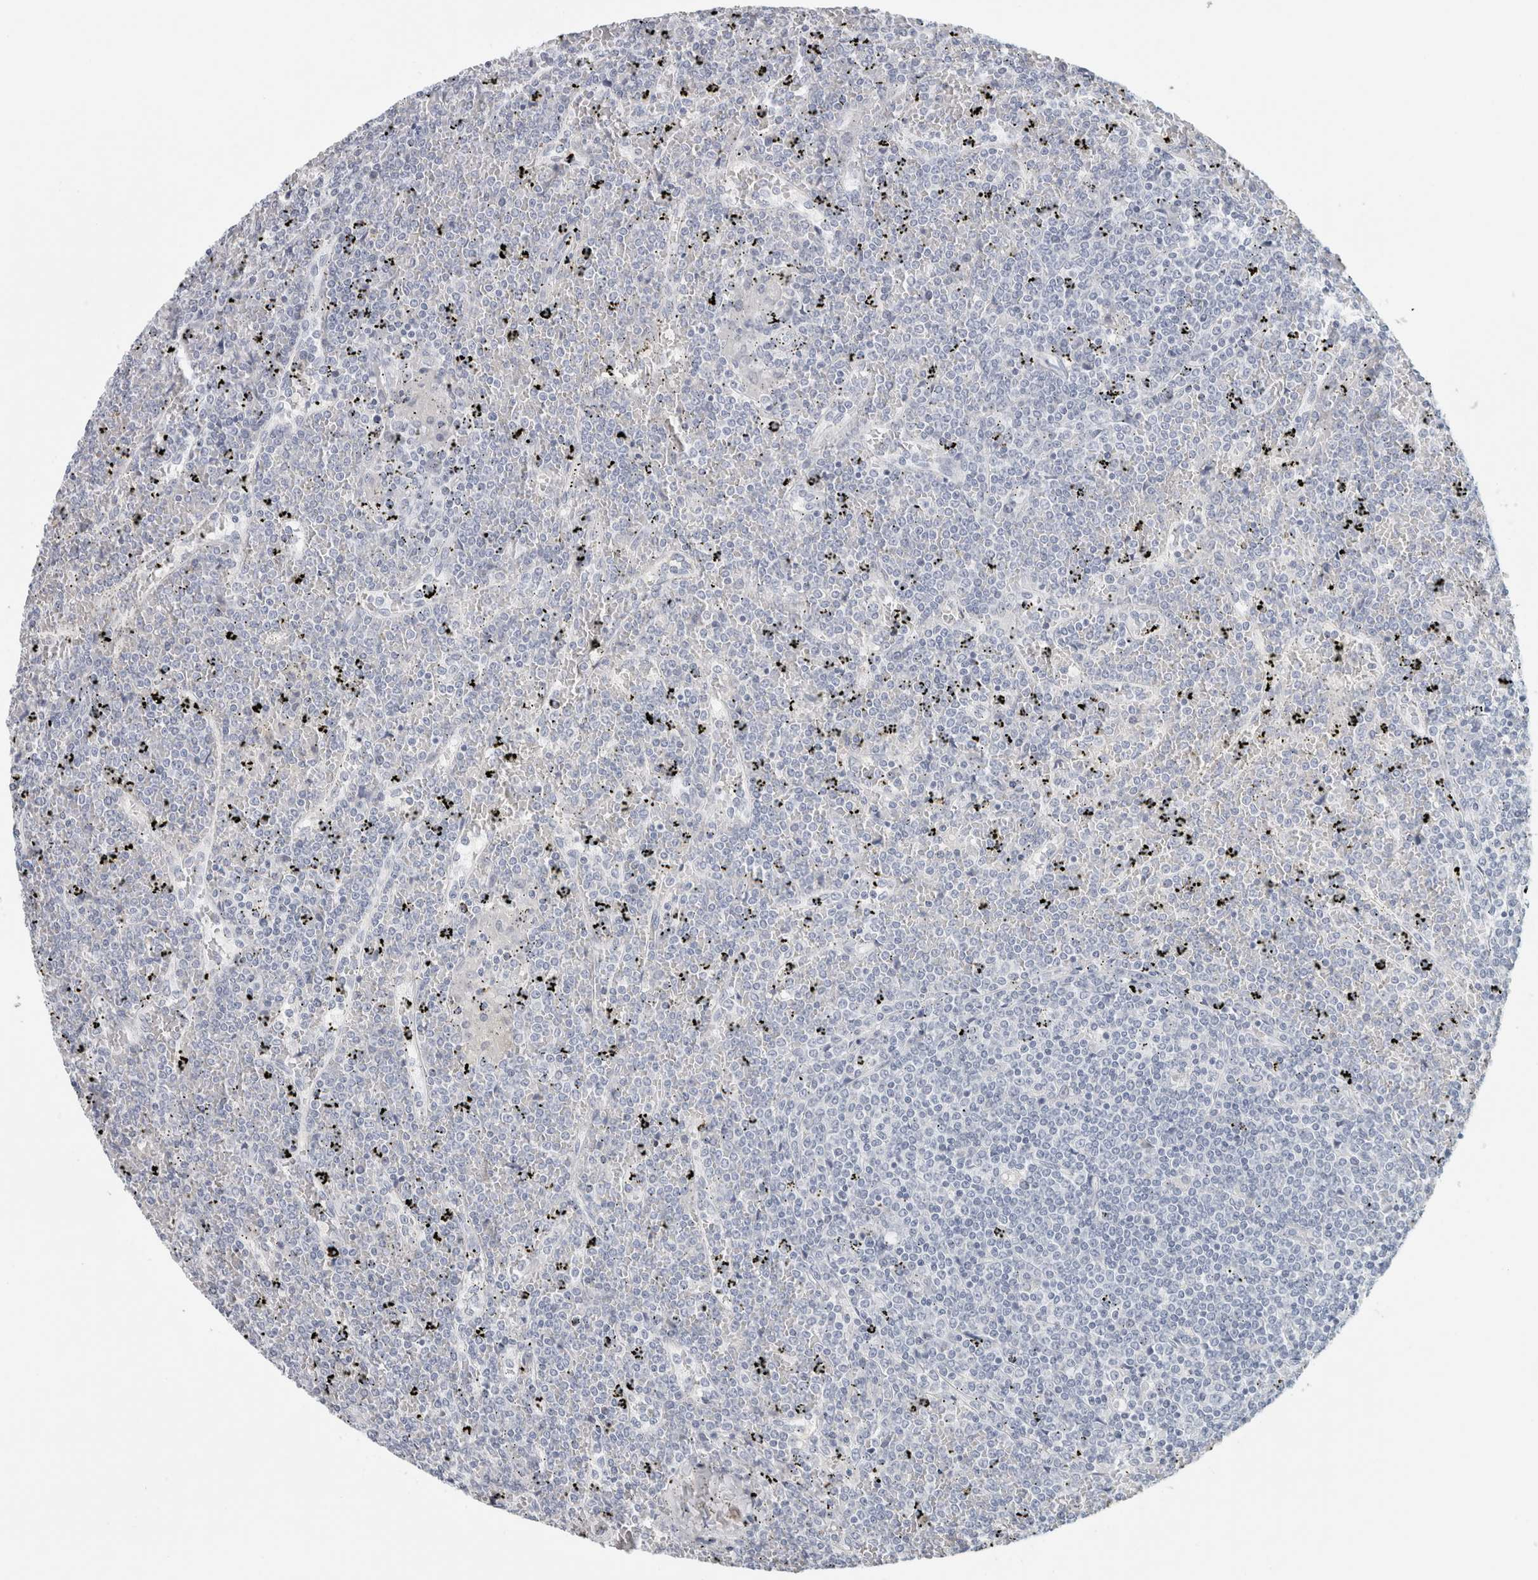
{"staining": {"intensity": "negative", "quantity": "none", "location": "none"}, "tissue": "lymphoma", "cell_type": "Tumor cells", "image_type": "cancer", "snomed": [{"axis": "morphology", "description": "Malignant lymphoma, non-Hodgkin's type, Low grade"}, {"axis": "topography", "description": "Spleen"}], "caption": "Image shows no protein expression in tumor cells of malignant lymphoma, non-Hodgkin's type (low-grade) tissue.", "gene": "SLC28A3", "patient": {"sex": "female", "age": 19}}